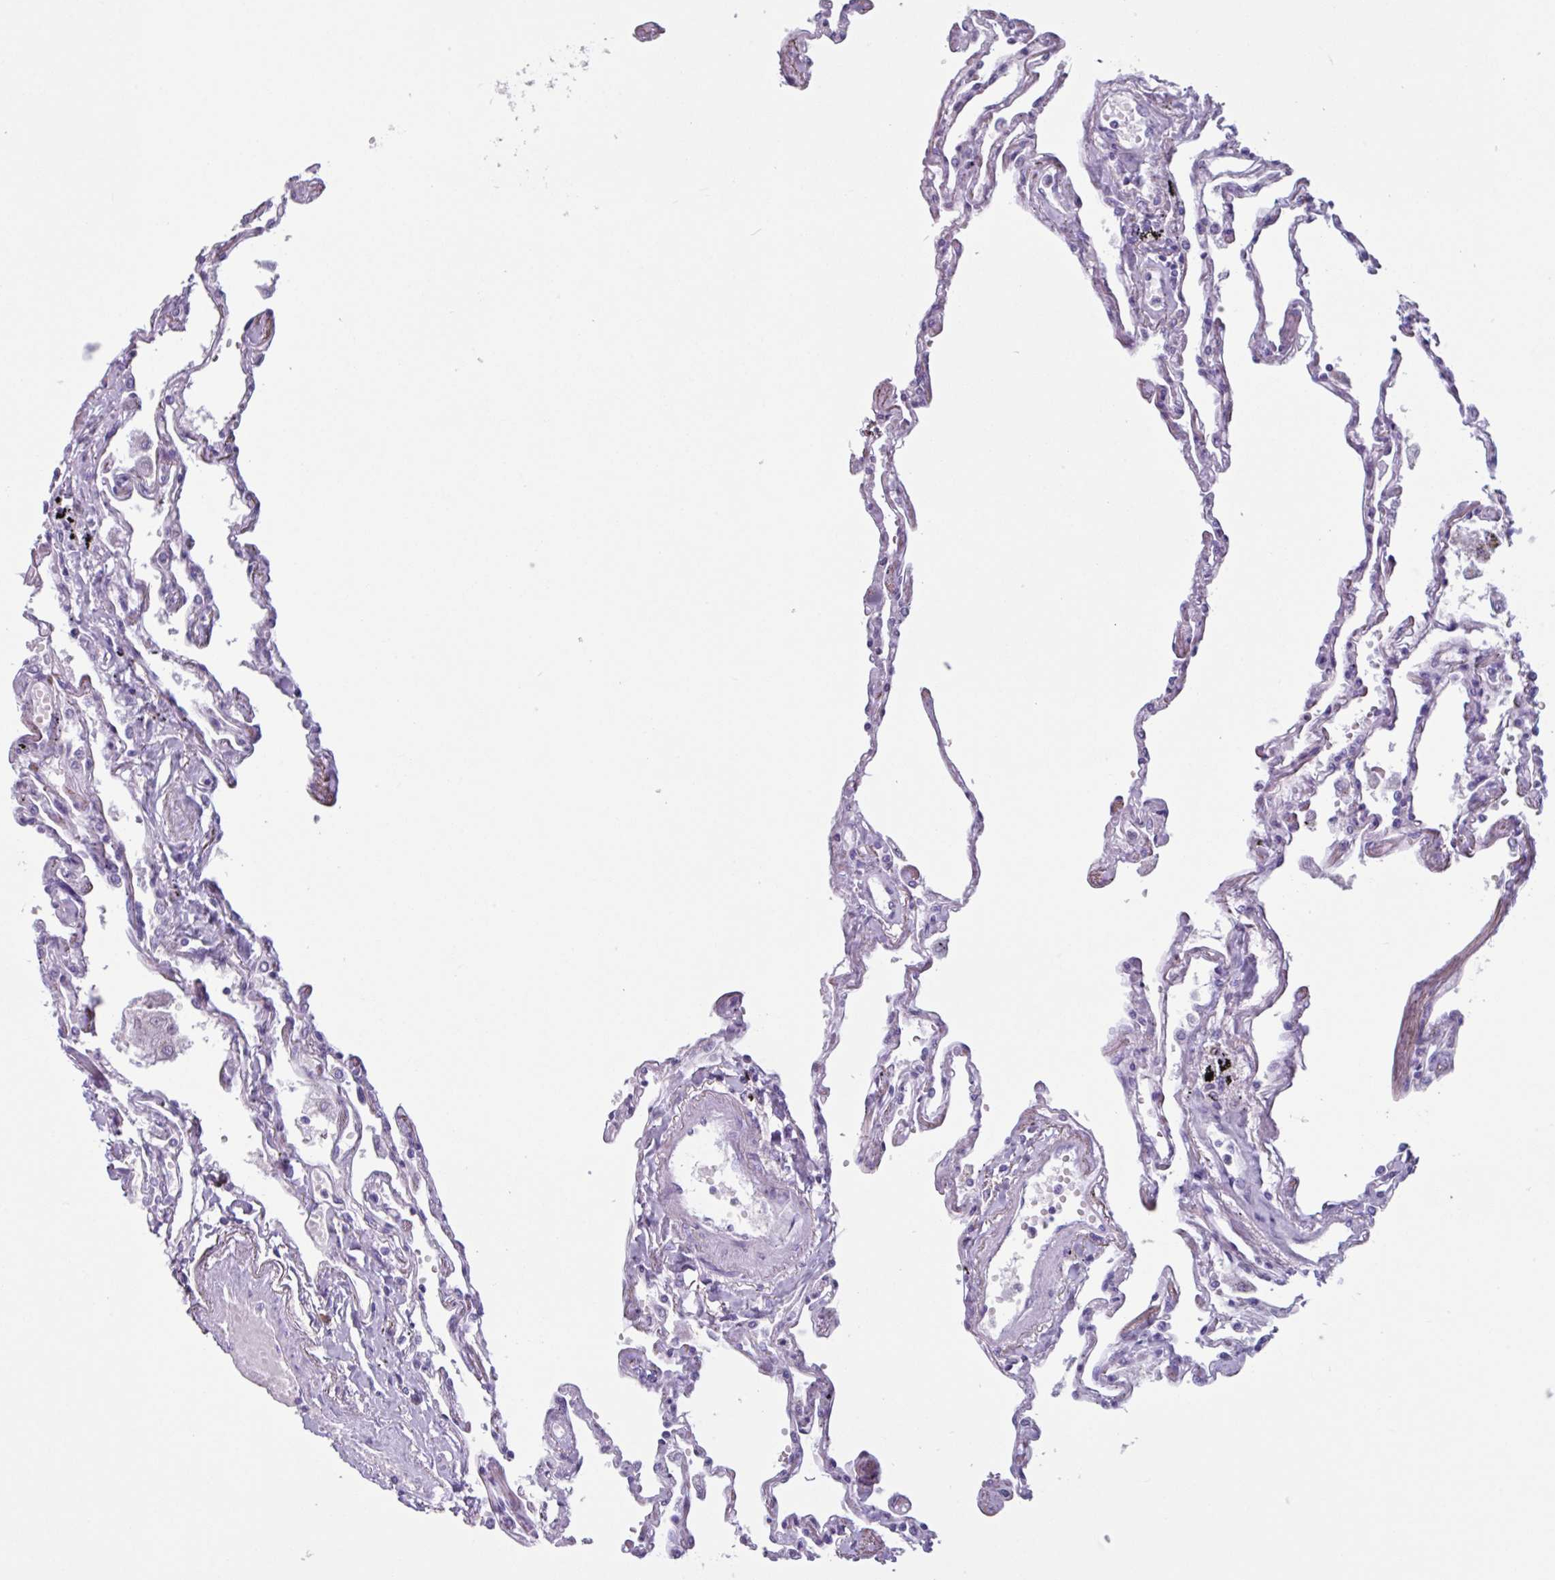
{"staining": {"intensity": "negative", "quantity": "none", "location": "none"}, "tissue": "lung", "cell_type": "Alveolar cells", "image_type": "normal", "snomed": [{"axis": "morphology", "description": "Normal tissue, NOS"}, {"axis": "topography", "description": "Lung"}], "caption": "Immunohistochemistry photomicrograph of benign lung stained for a protein (brown), which displays no staining in alveolar cells. (Immunohistochemistry (ihc), brightfield microscopy, high magnification).", "gene": "ADGRE1", "patient": {"sex": "female", "age": 67}}